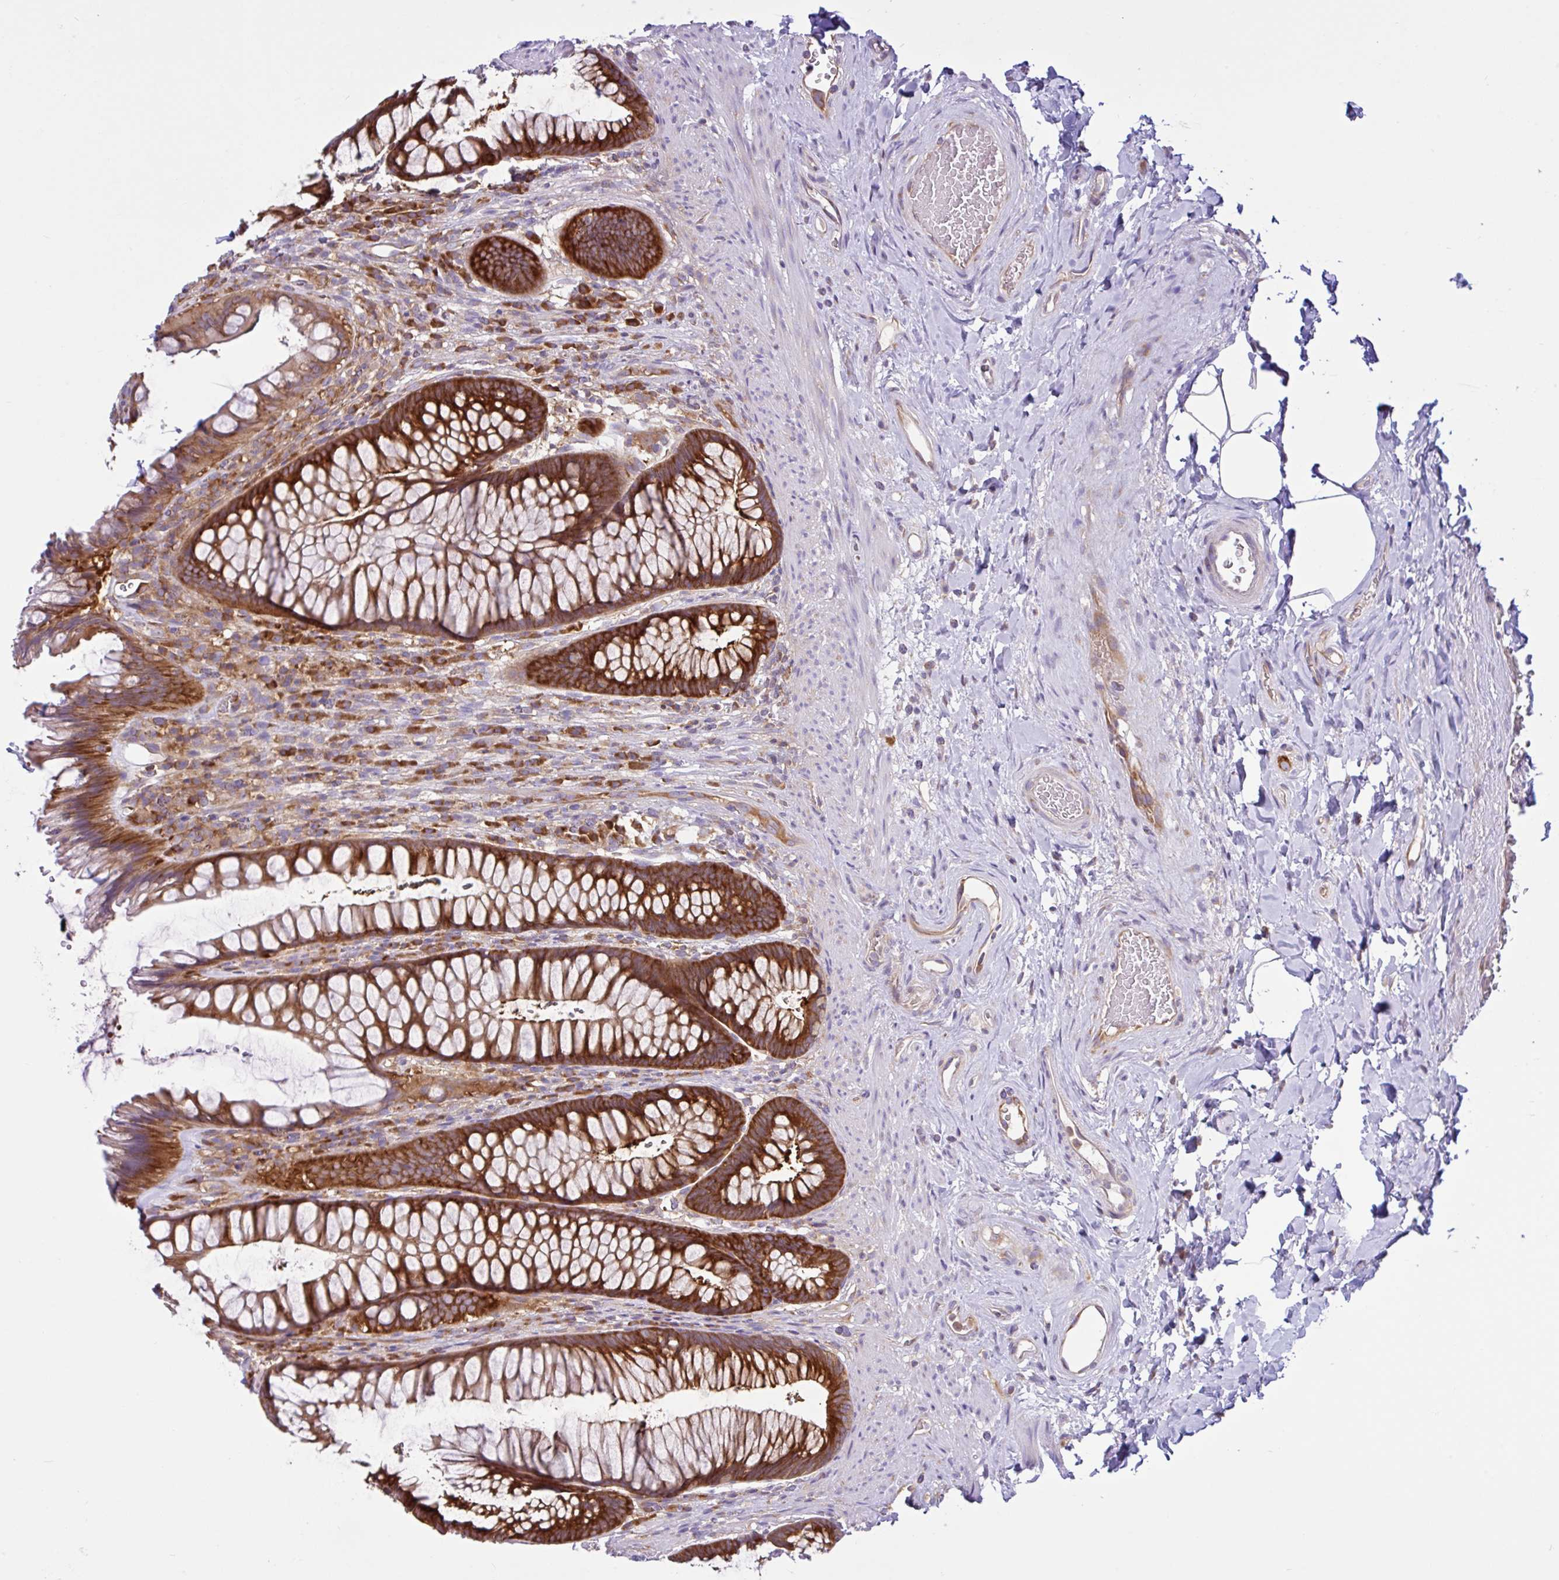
{"staining": {"intensity": "strong", "quantity": ">75%", "location": "cytoplasmic/membranous"}, "tissue": "rectum", "cell_type": "Glandular cells", "image_type": "normal", "snomed": [{"axis": "morphology", "description": "Normal tissue, NOS"}, {"axis": "topography", "description": "Rectum"}], "caption": "Glandular cells demonstrate strong cytoplasmic/membranous positivity in about >75% of cells in normal rectum.", "gene": "LARS1", "patient": {"sex": "male", "age": 53}}